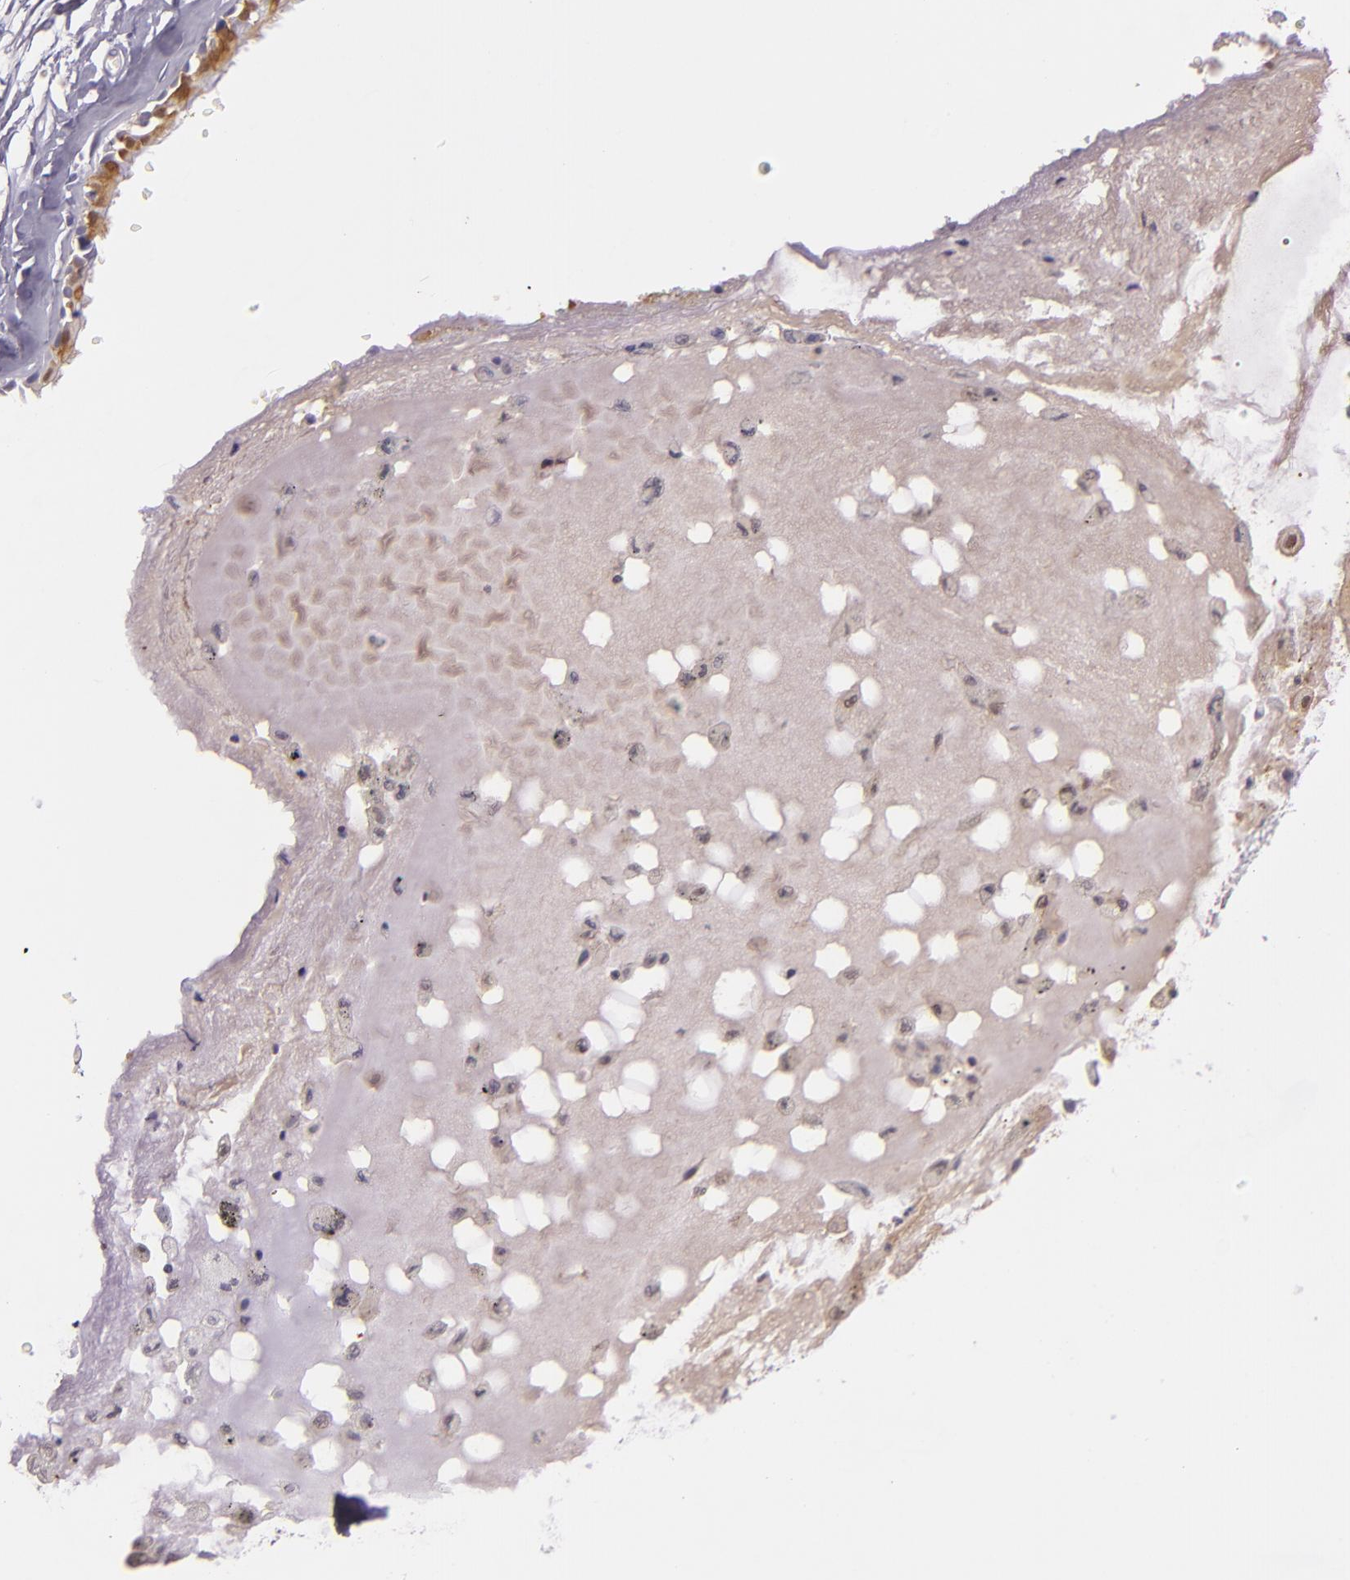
{"staining": {"intensity": "negative", "quantity": "none", "location": "none"}, "tissue": "adipose tissue", "cell_type": "Adipocytes", "image_type": "normal", "snomed": [{"axis": "morphology", "description": "Normal tissue, NOS"}, {"axis": "topography", "description": "Bronchus"}, {"axis": "topography", "description": "Lung"}], "caption": "DAB (3,3'-diaminobenzidine) immunohistochemical staining of normal human adipose tissue exhibits no significant expression in adipocytes.", "gene": "HSPH1", "patient": {"sex": "female", "age": 56}}